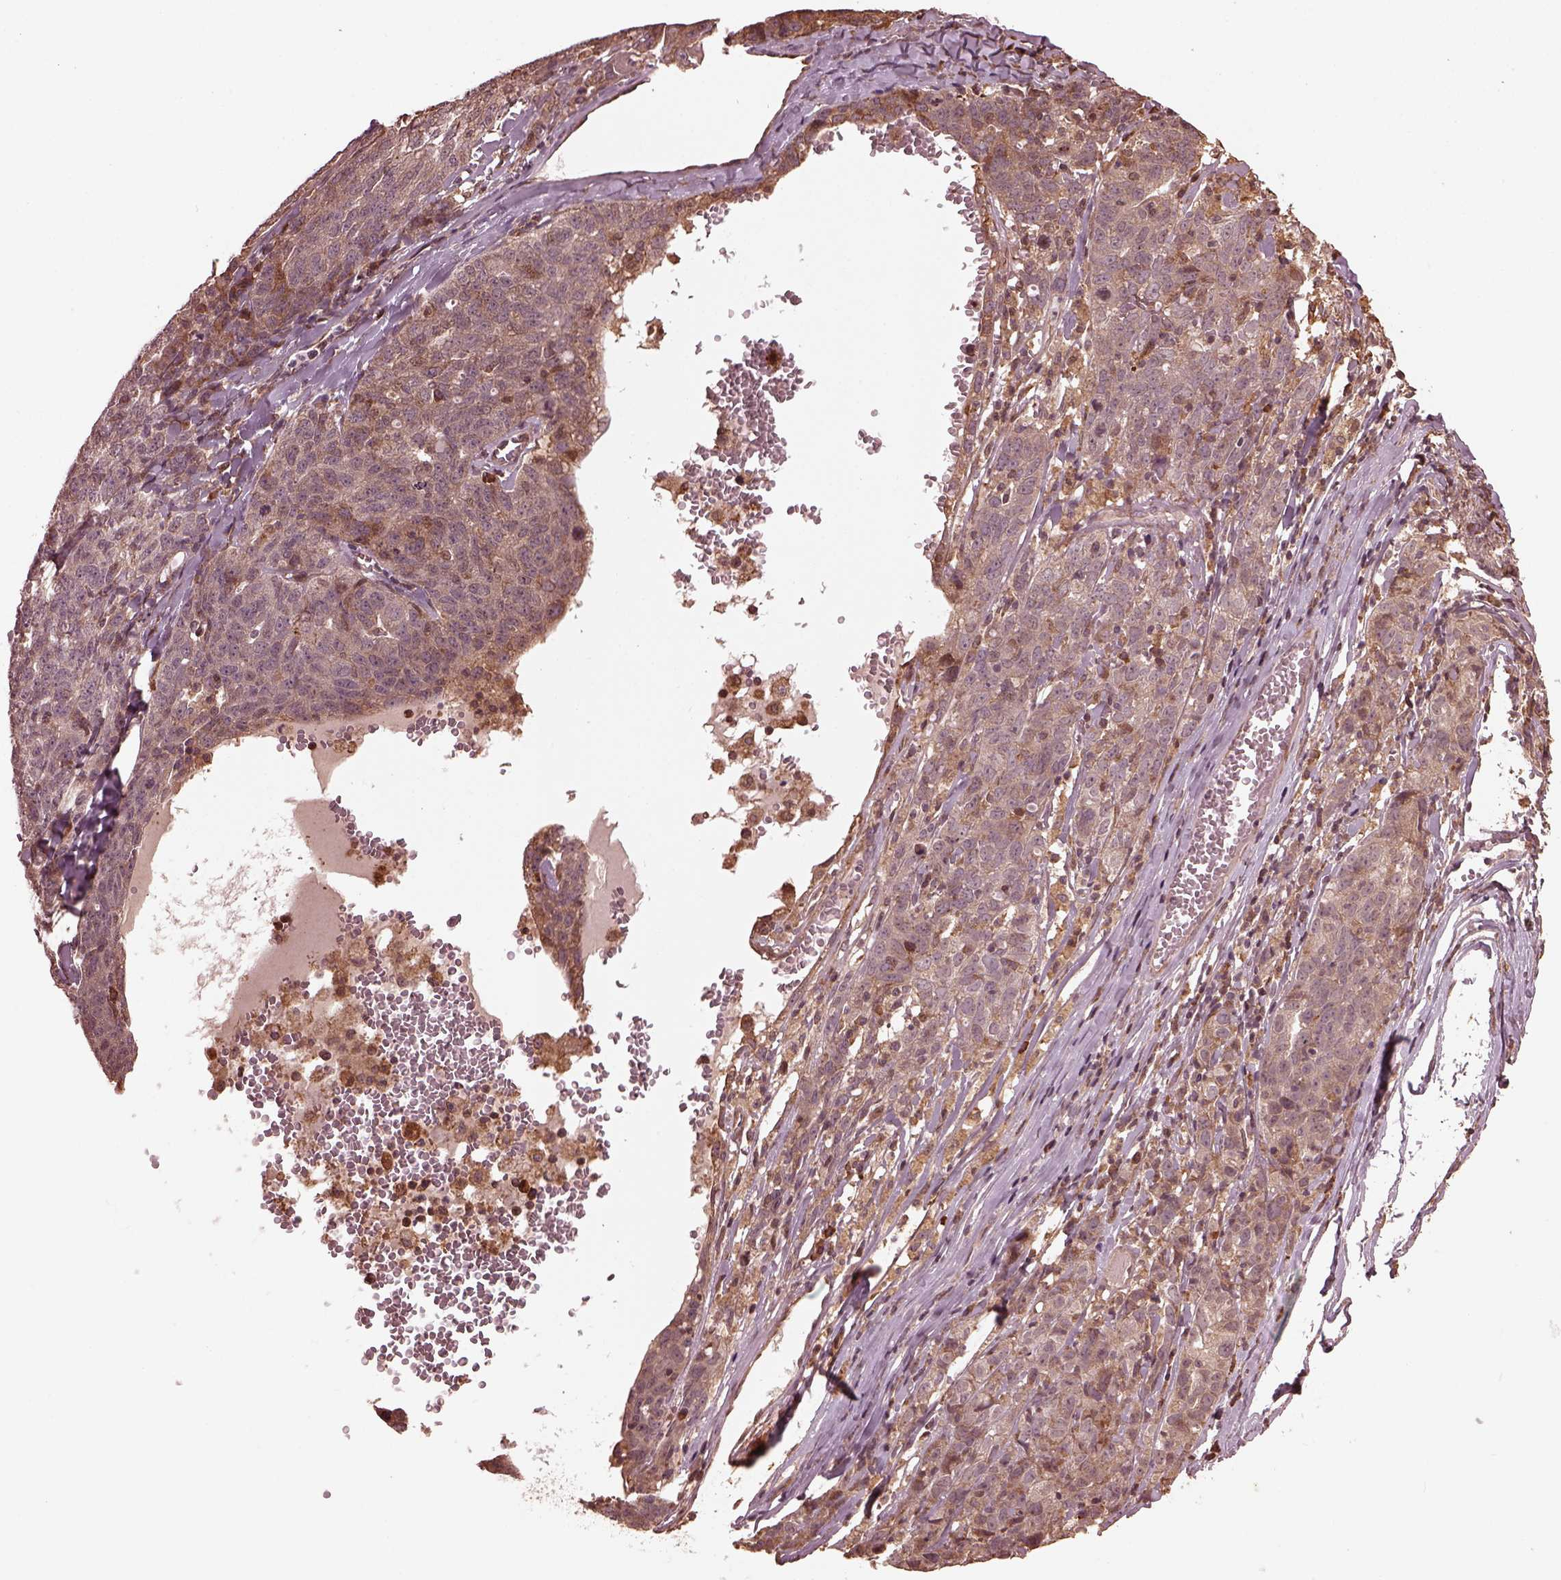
{"staining": {"intensity": "moderate", "quantity": "<25%", "location": "cytoplasmic/membranous"}, "tissue": "ovarian cancer", "cell_type": "Tumor cells", "image_type": "cancer", "snomed": [{"axis": "morphology", "description": "Cystadenocarcinoma, serous, NOS"}, {"axis": "topography", "description": "Ovary"}], "caption": "Ovarian serous cystadenocarcinoma stained with DAB (3,3'-diaminobenzidine) immunohistochemistry (IHC) shows low levels of moderate cytoplasmic/membranous positivity in about <25% of tumor cells.", "gene": "ZNF292", "patient": {"sex": "female", "age": 71}}